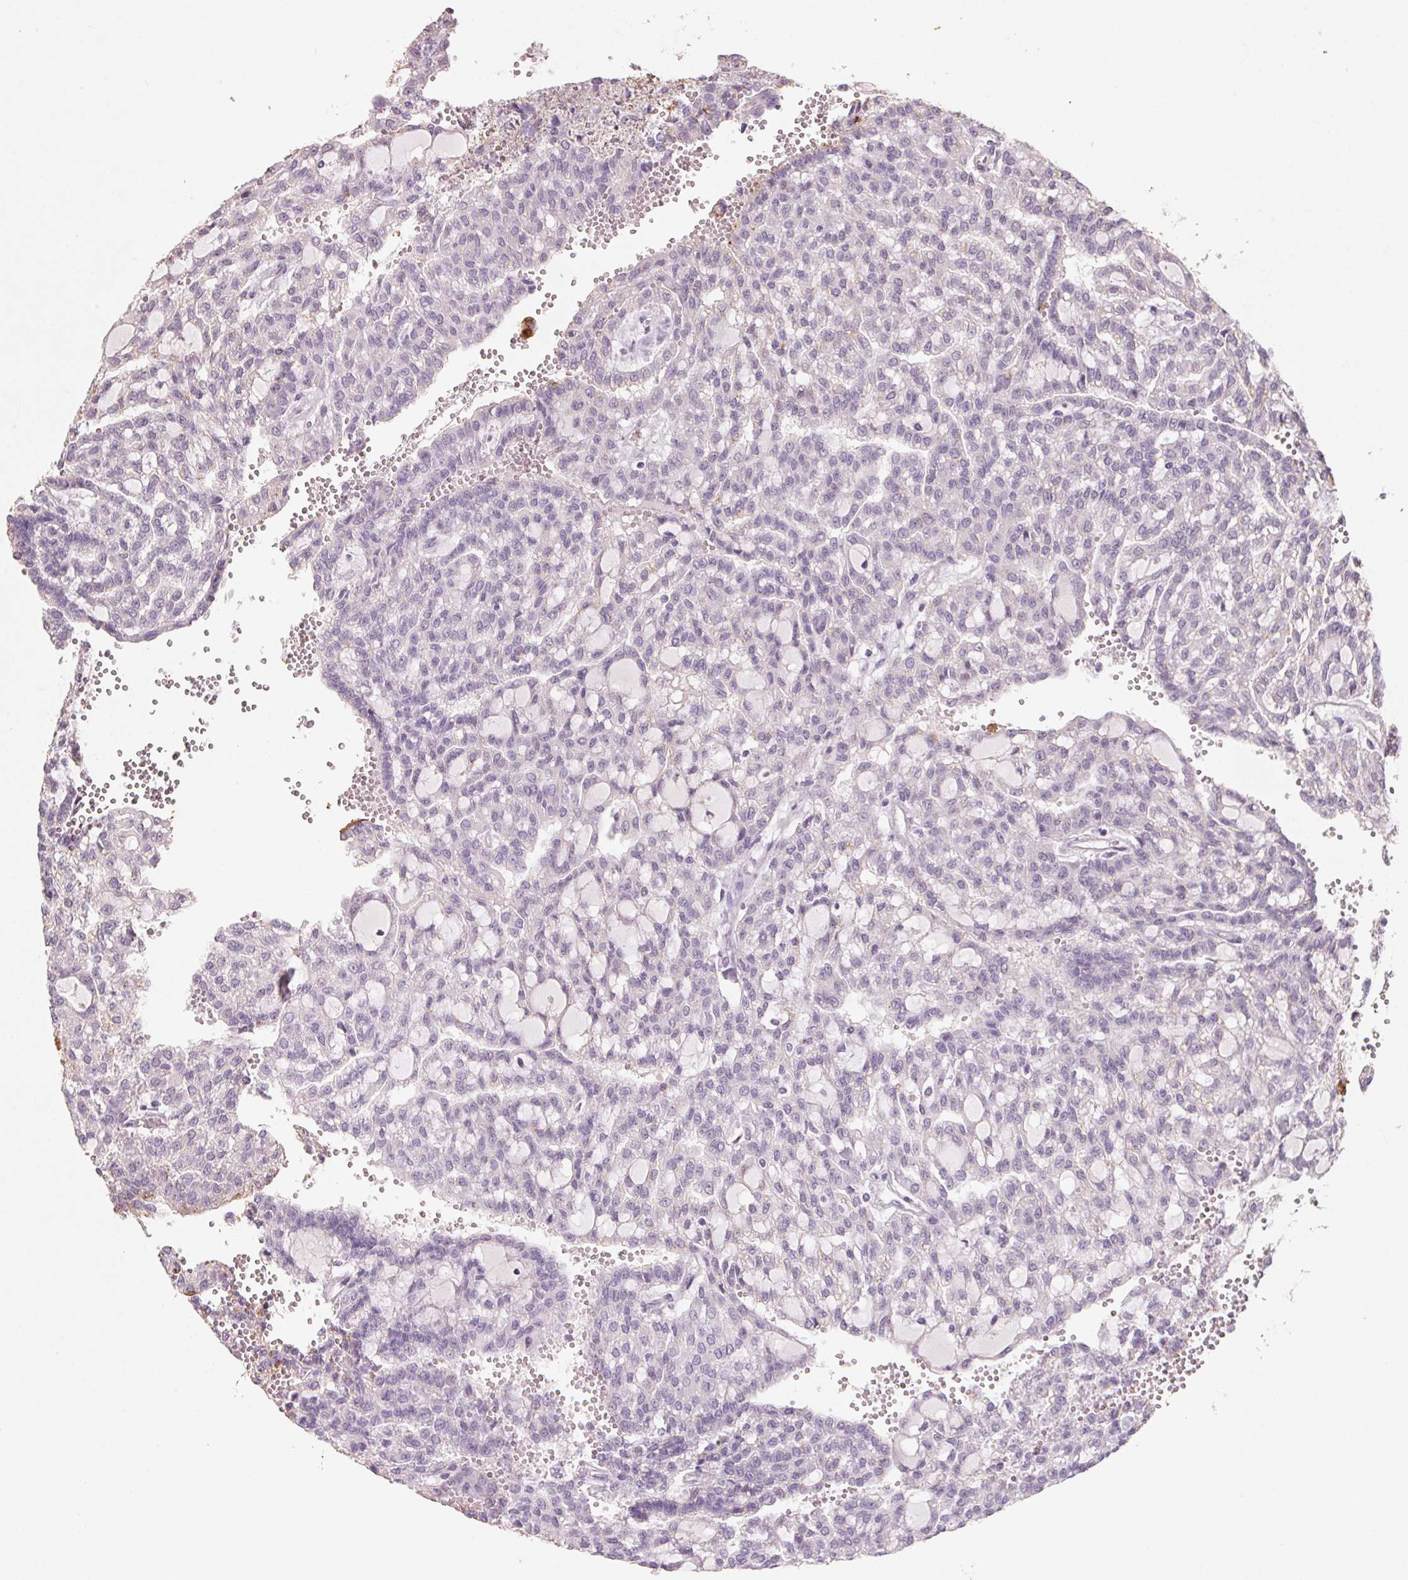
{"staining": {"intensity": "negative", "quantity": "none", "location": "none"}, "tissue": "renal cancer", "cell_type": "Tumor cells", "image_type": "cancer", "snomed": [{"axis": "morphology", "description": "Adenocarcinoma, NOS"}, {"axis": "topography", "description": "Kidney"}], "caption": "This is an IHC micrograph of renal adenocarcinoma. There is no expression in tumor cells.", "gene": "CXCL5", "patient": {"sex": "male", "age": 63}}